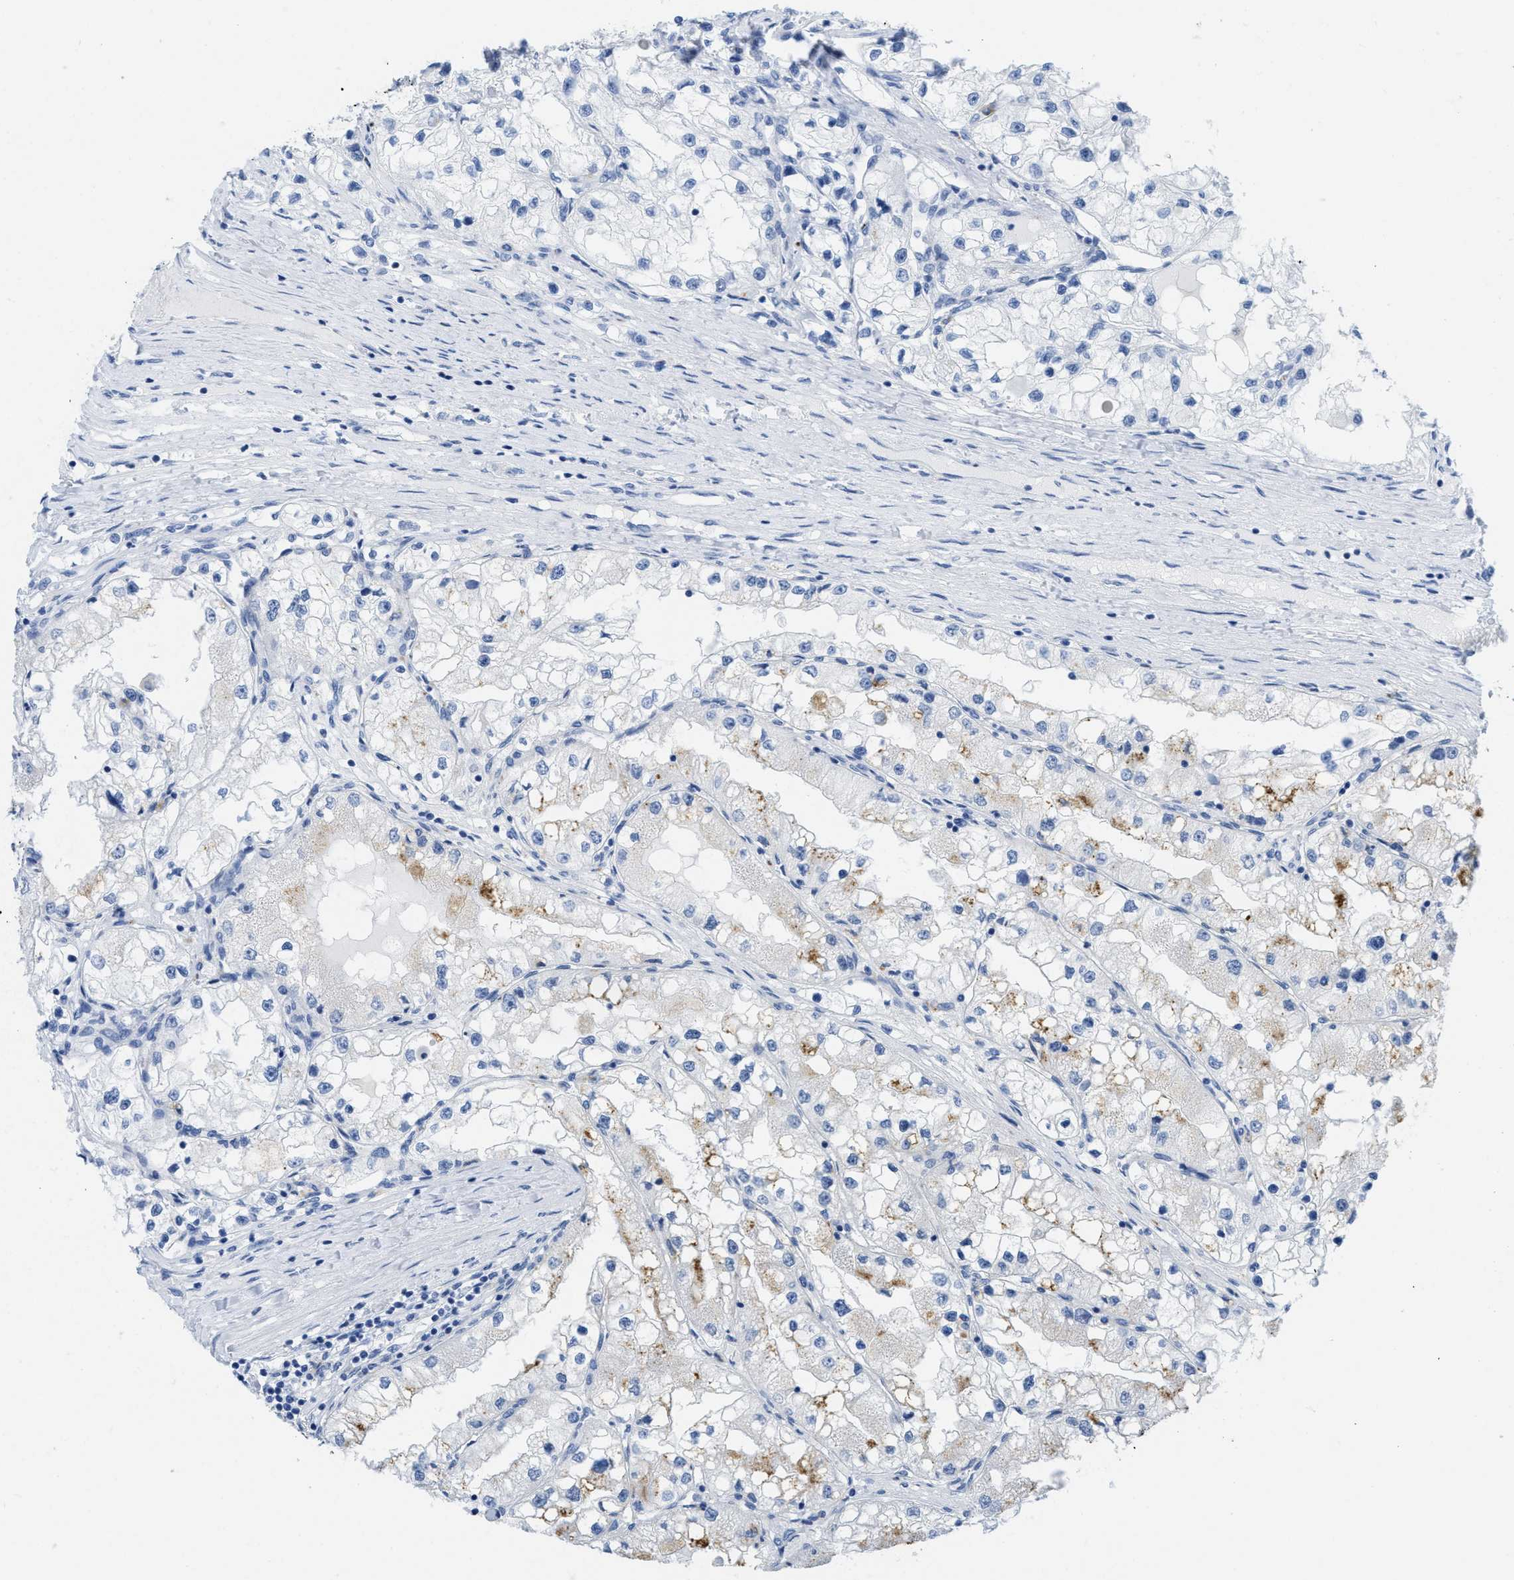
{"staining": {"intensity": "moderate", "quantity": "<25%", "location": "cytoplasmic/membranous"}, "tissue": "renal cancer", "cell_type": "Tumor cells", "image_type": "cancer", "snomed": [{"axis": "morphology", "description": "Adenocarcinoma, NOS"}, {"axis": "topography", "description": "Kidney"}], "caption": "Adenocarcinoma (renal) stained with DAB (3,3'-diaminobenzidine) IHC reveals low levels of moderate cytoplasmic/membranous positivity in approximately <25% of tumor cells. Immunohistochemistry stains the protein in brown and the nuclei are stained blue.", "gene": "WDR4", "patient": {"sex": "male", "age": 68}}